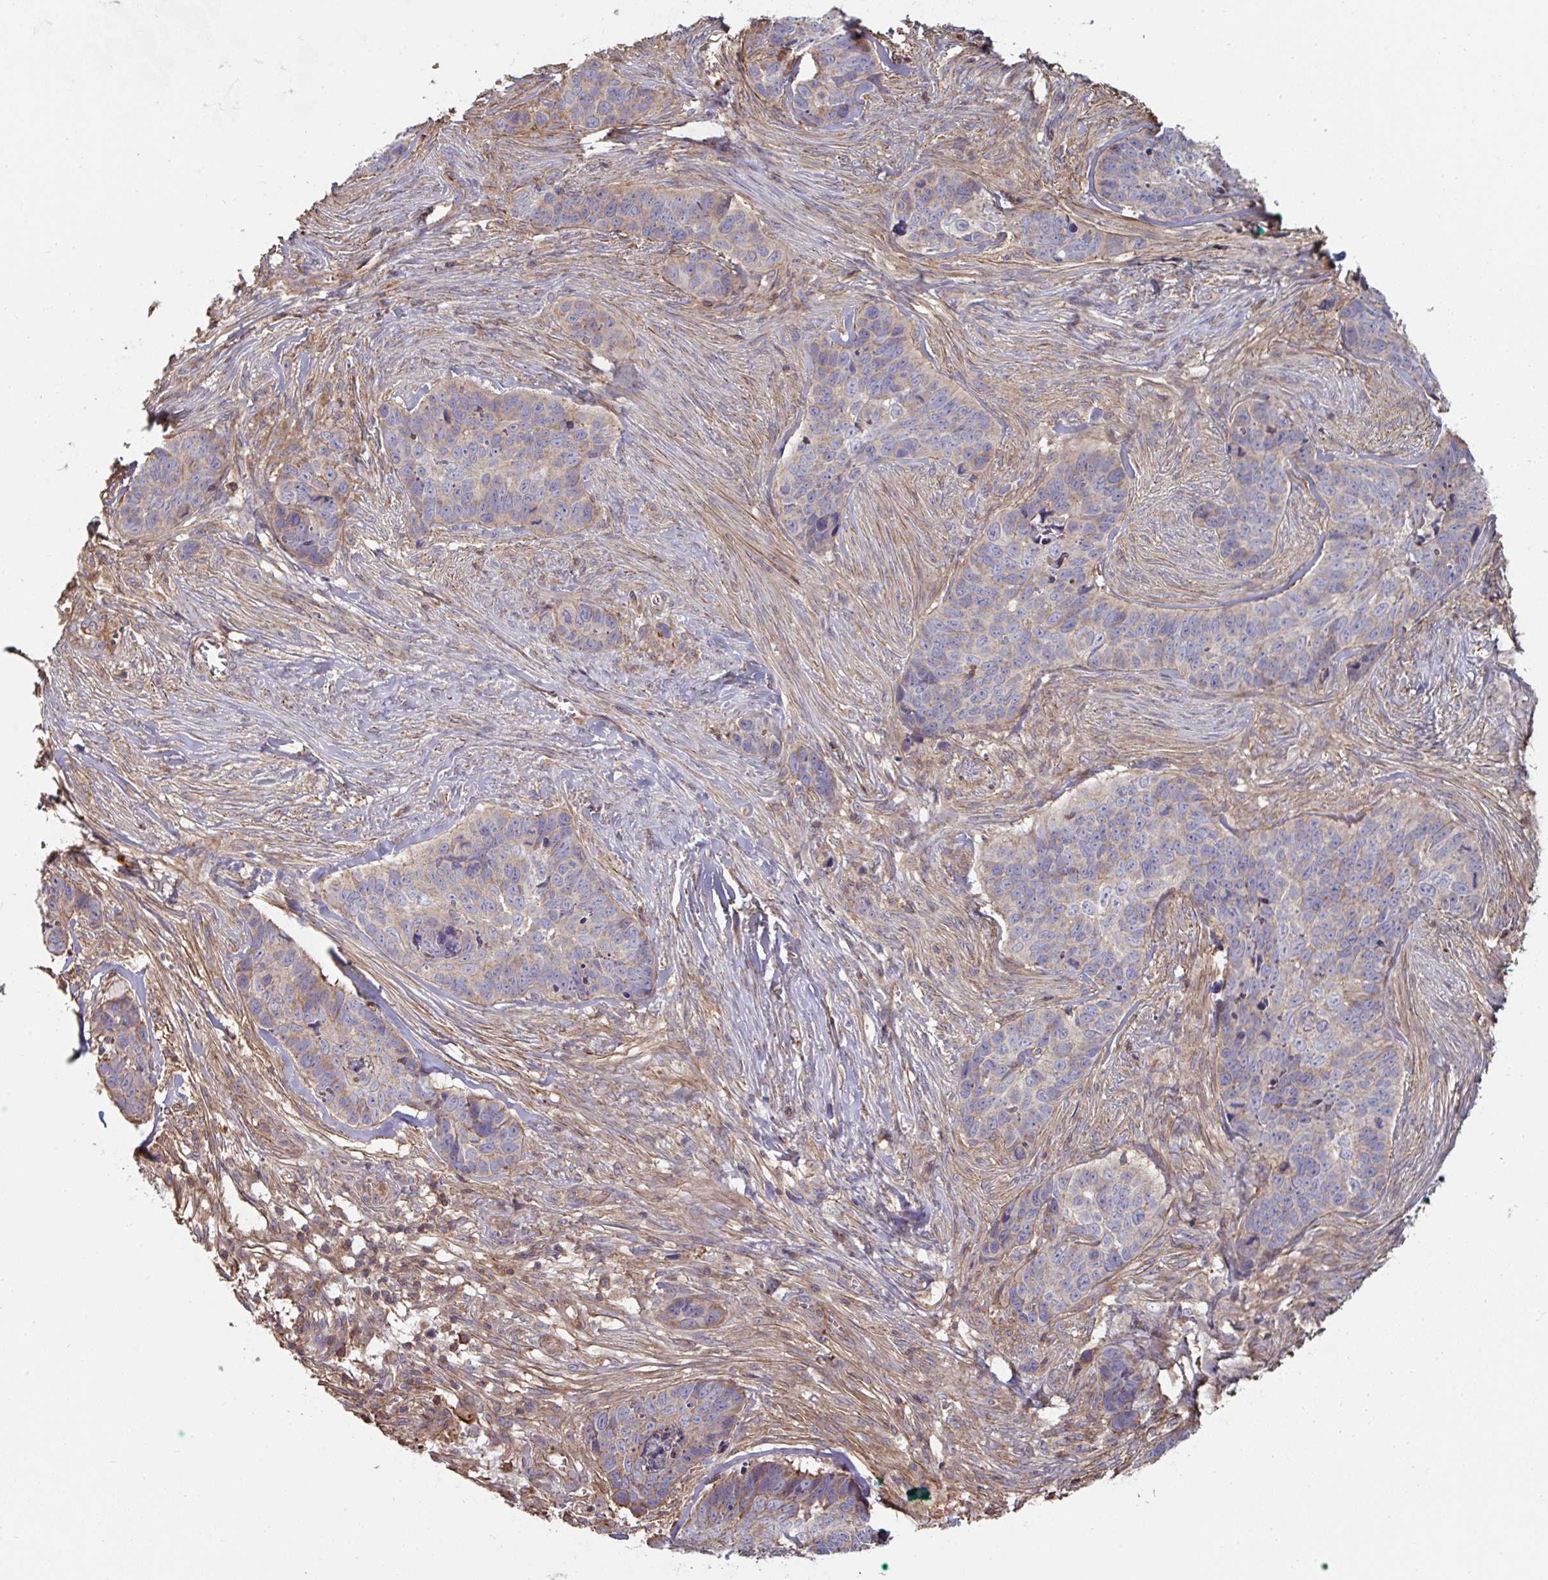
{"staining": {"intensity": "moderate", "quantity": "<25%", "location": "cytoplasmic/membranous"}, "tissue": "skin cancer", "cell_type": "Tumor cells", "image_type": "cancer", "snomed": [{"axis": "morphology", "description": "Basal cell carcinoma"}, {"axis": "topography", "description": "Skin"}], "caption": "The photomicrograph demonstrates a brown stain indicating the presence of a protein in the cytoplasmic/membranous of tumor cells in basal cell carcinoma (skin).", "gene": "DZANK1", "patient": {"sex": "female", "age": 82}}